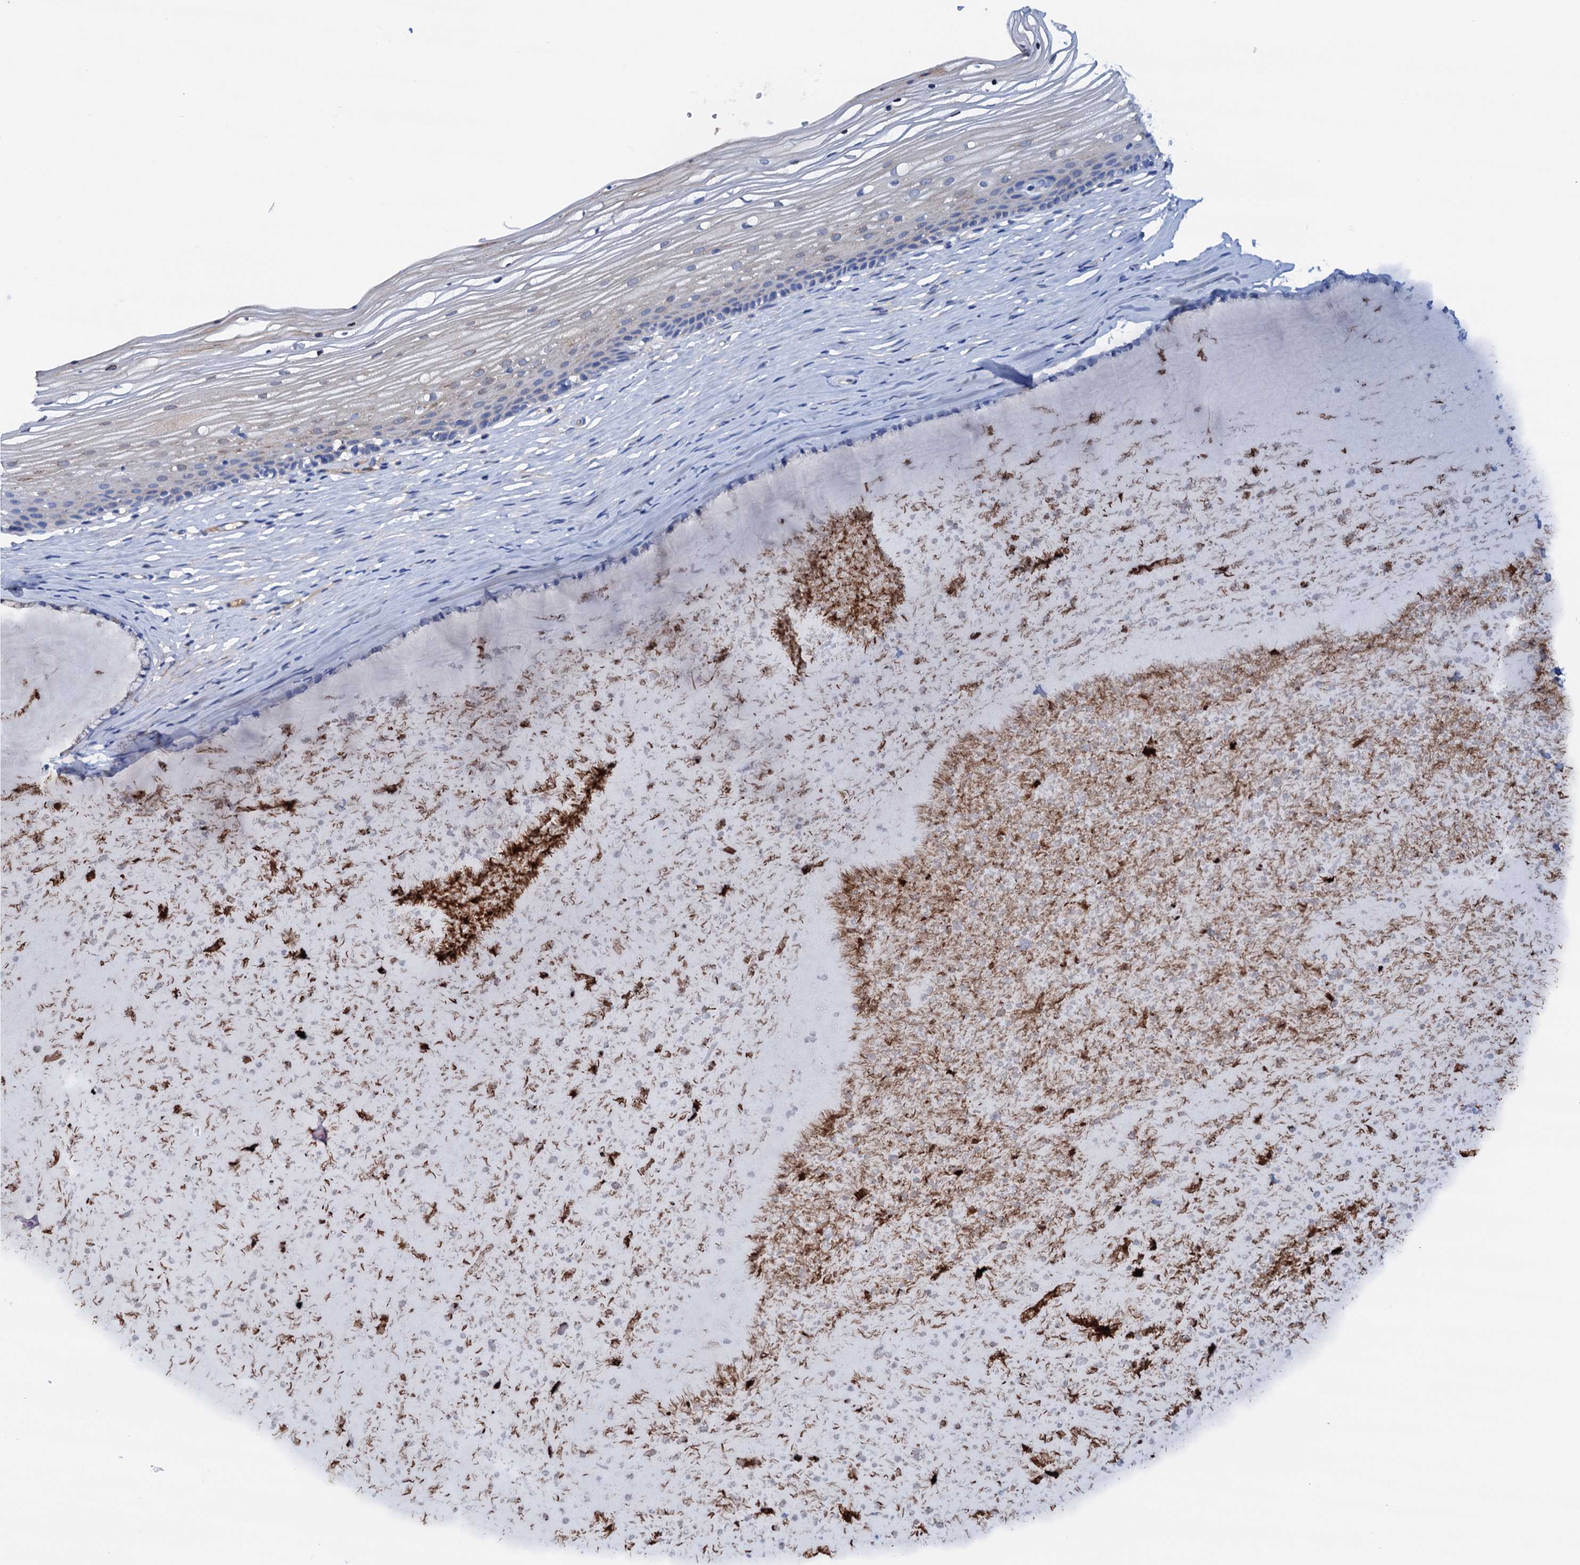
{"staining": {"intensity": "weak", "quantity": "25%-75%", "location": "cytoplasmic/membranous"}, "tissue": "vagina", "cell_type": "Squamous epithelial cells", "image_type": "normal", "snomed": [{"axis": "morphology", "description": "Normal tissue, NOS"}, {"axis": "topography", "description": "Vagina"}, {"axis": "topography", "description": "Cervix"}], "caption": "Immunohistochemistry (IHC) photomicrograph of normal vagina stained for a protein (brown), which exhibits low levels of weak cytoplasmic/membranous staining in approximately 25%-75% of squamous epithelial cells.", "gene": "RASSF9", "patient": {"sex": "female", "age": 40}}